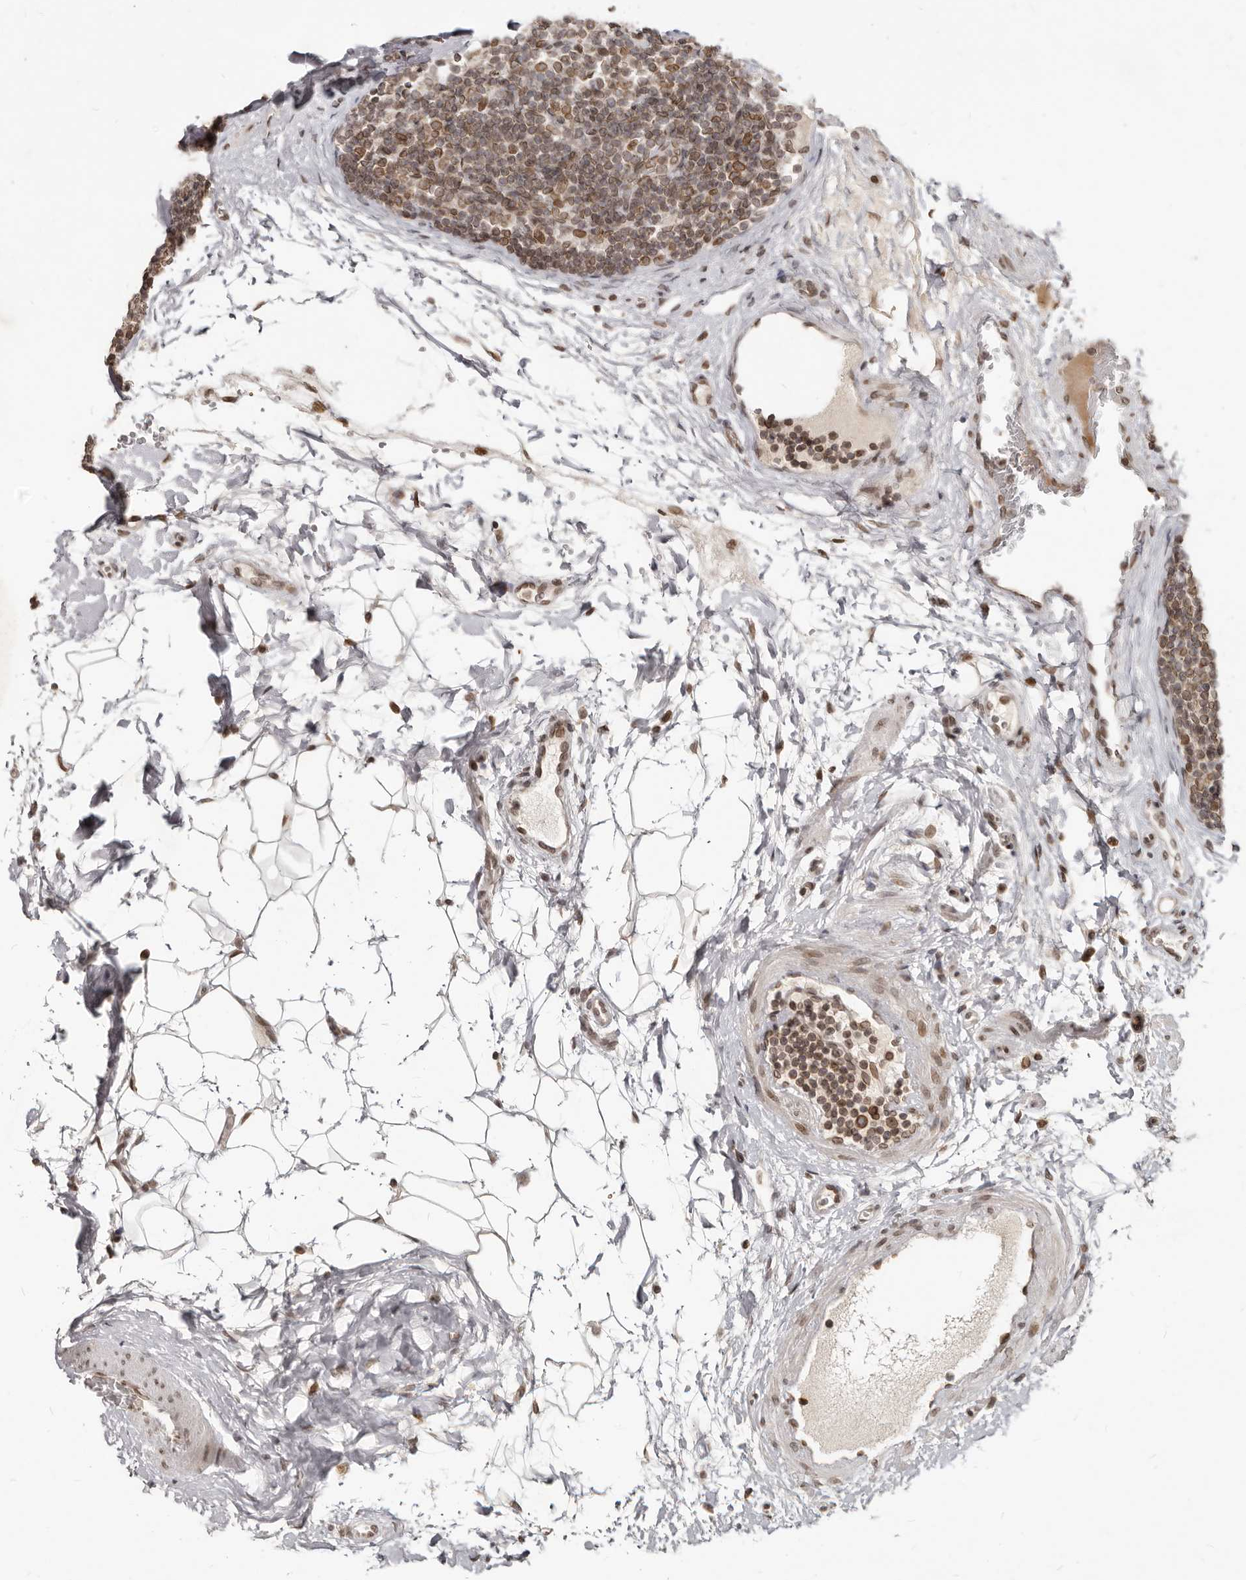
{"staining": {"intensity": "strong", "quantity": ">75%", "location": "cytoplasmic/membranous,nuclear"}, "tissue": "lymph node", "cell_type": "Germinal center cells", "image_type": "normal", "snomed": [{"axis": "morphology", "description": "Normal tissue, NOS"}, {"axis": "topography", "description": "Lymph node"}], "caption": "Protein expression analysis of normal human lymph node reveals strong cytoplasmic/membranous,nuclear positivity in approximately >75% of germinal center cells. (DAB (3,3'-diaminobenzidine) IHC, brown staining for protein, blue staining for nuclei).", "gene": "NUP153", "patient": {"sex": "female", "age": 22}}